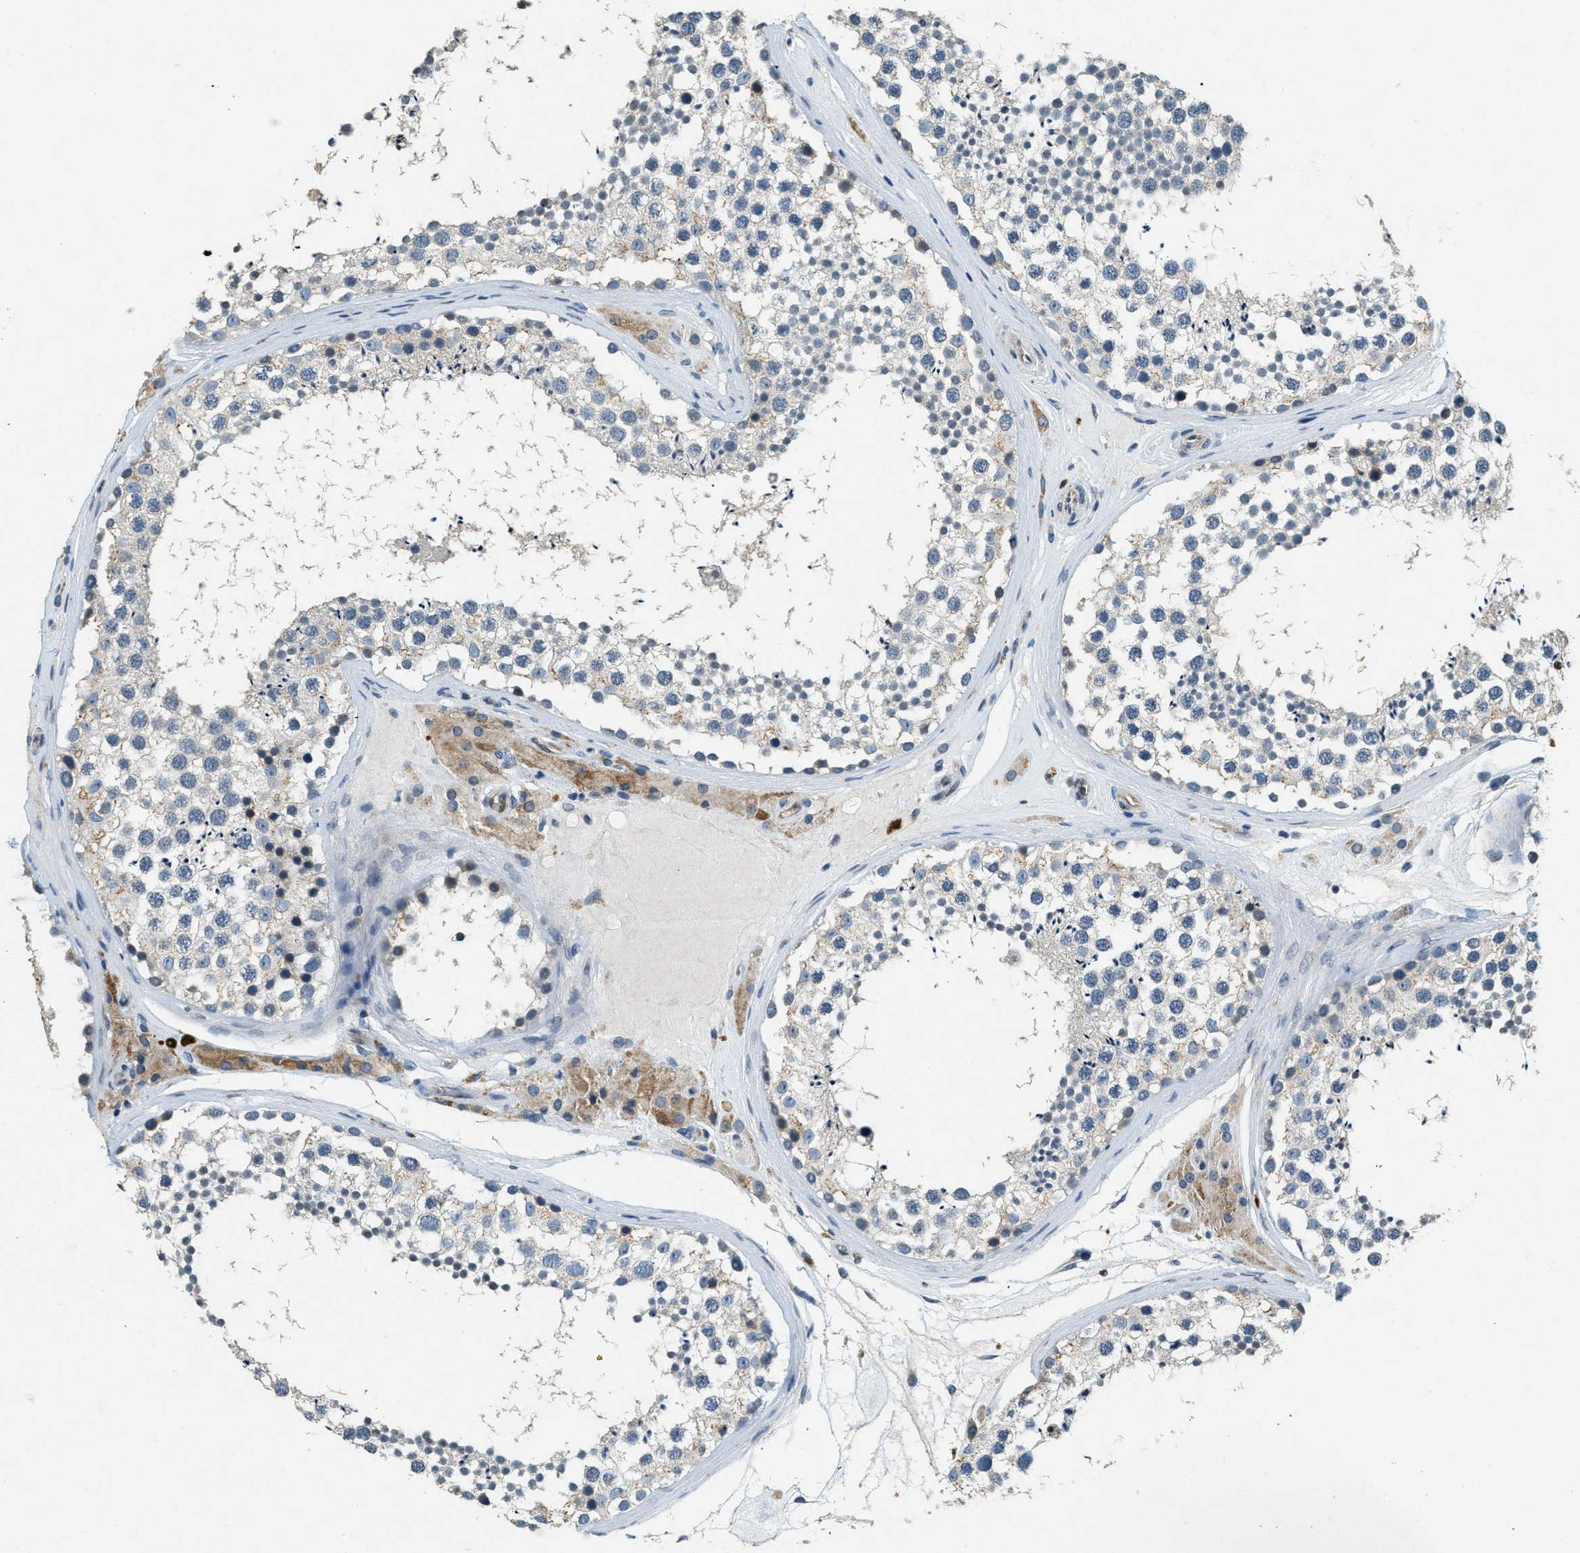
{"staining": {"intensity": "weak", "quantity": "<25%", "location": "cytoplasmic/membranous"}, "tissue": "testis", "cell_type": "Cells in seminiferous ducts", "image_type": "normal", "snomed": [{"axis": "morphology", "description": "Normal tissue, NOS"}, {"axis": "topography", "description": "Testis"}], "caption": "A high-resolution histopathology image shows IHC staining of unremarkable testis, which demonstrates no significant expression in cells in seminiferous ducts.", "gene": "RAB3D", "patient": {"sex": "male", "age": 46}}